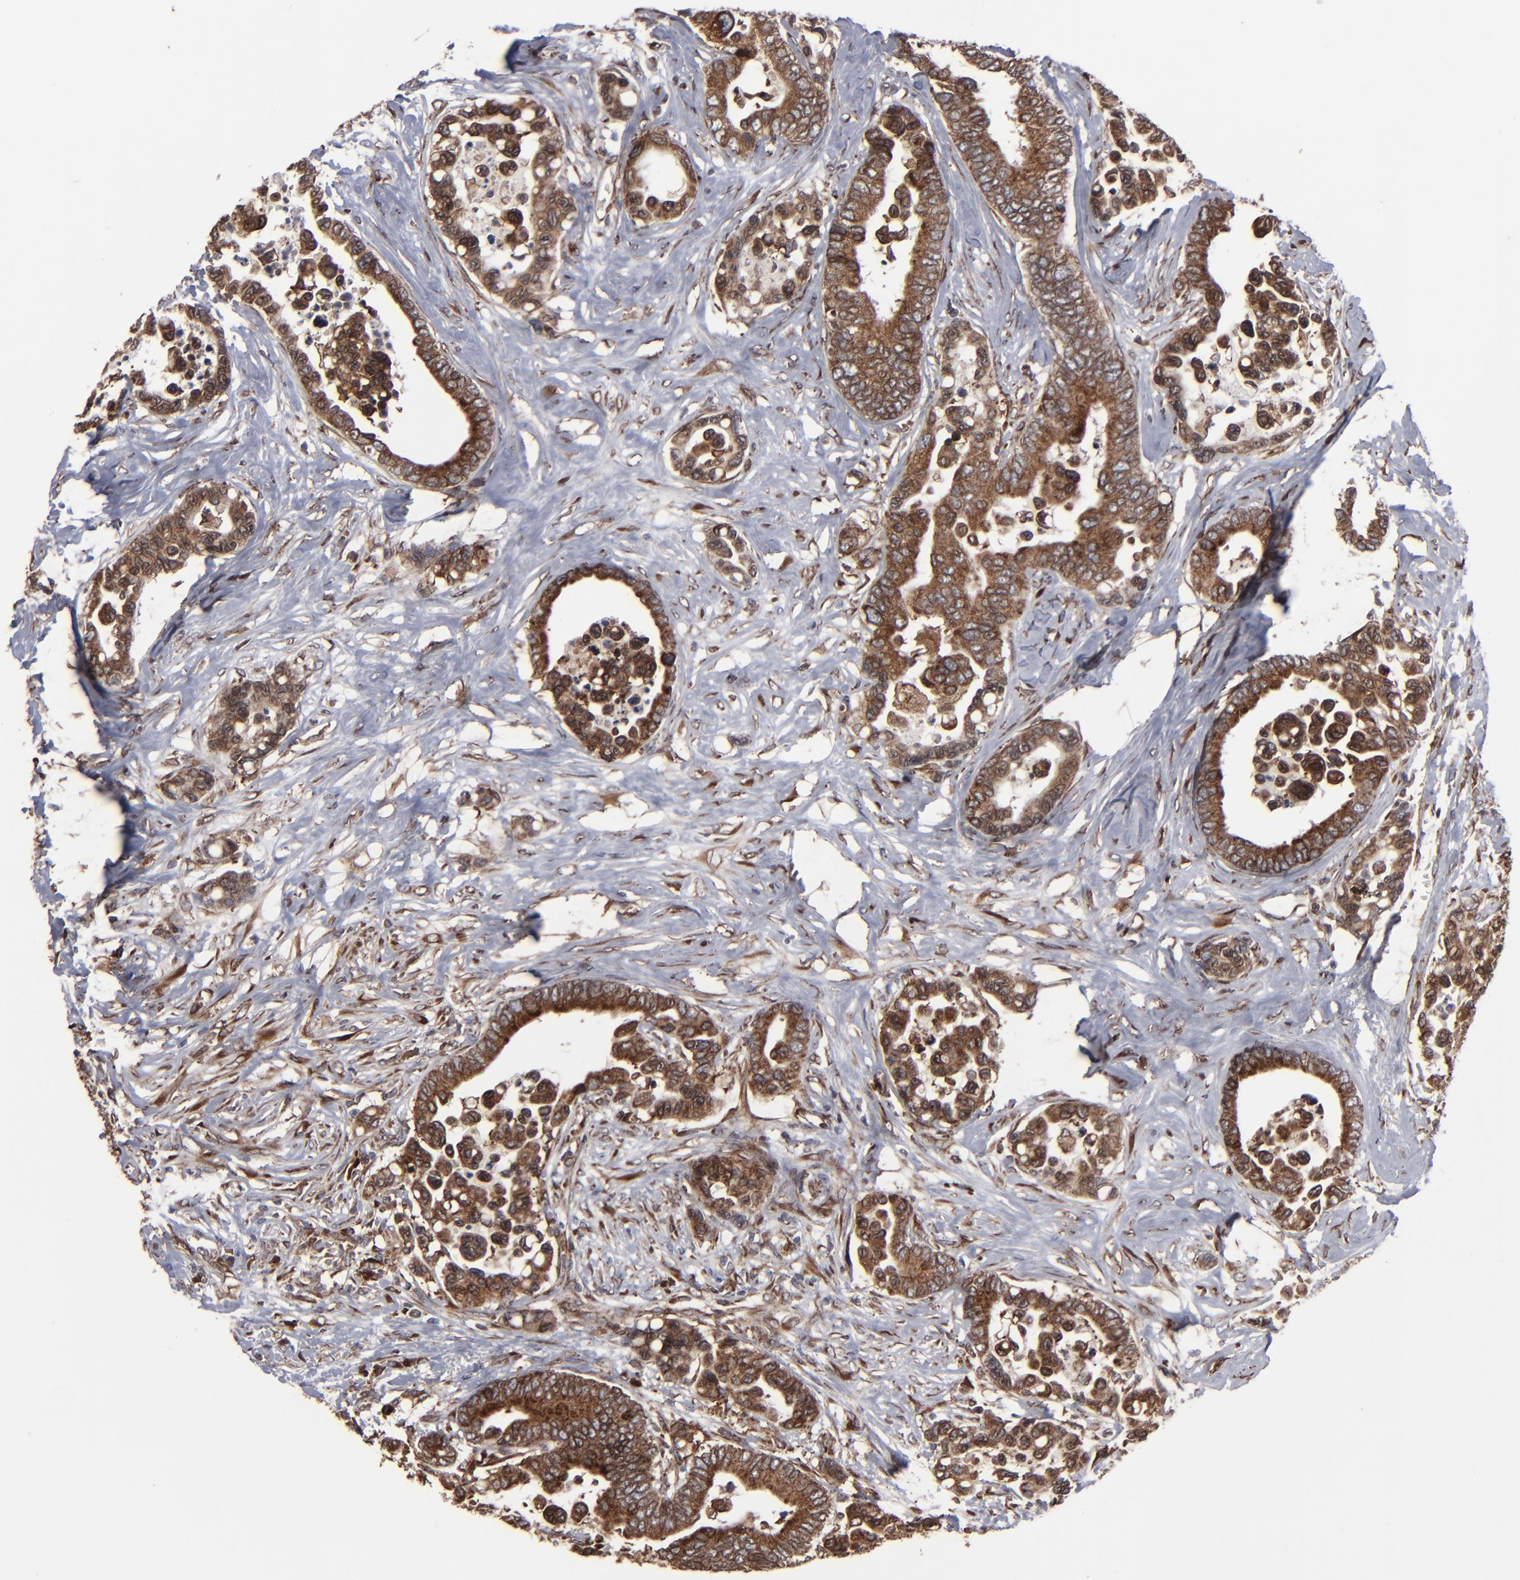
{"staining": {"intensity": "moderate", "quantity": ">75%", "location": "cytoplasmic/membranous"}, "tissue": "colorectal cancer", "cell_type": "Tumor cells", "image_type": "cancer", "snomed": [{"axis": "morphology", "description": "Adenocarcinoma, NOS"}, {"axis": "topography", "description": "Colon"}], "caption": "Immunohistochemistry micrograph of neoplastic tissue: human adenocarcinoma (colorectal) stained using immunohistochemistry shows medium levels of moderate protein expression localized specifically in the cytoplasmic/membranous of tumor cells, appearing as a cytoplasmic/membranous brown color.", "gene": "CNIH1", "patient": {"sex": "male", "age": 82}}